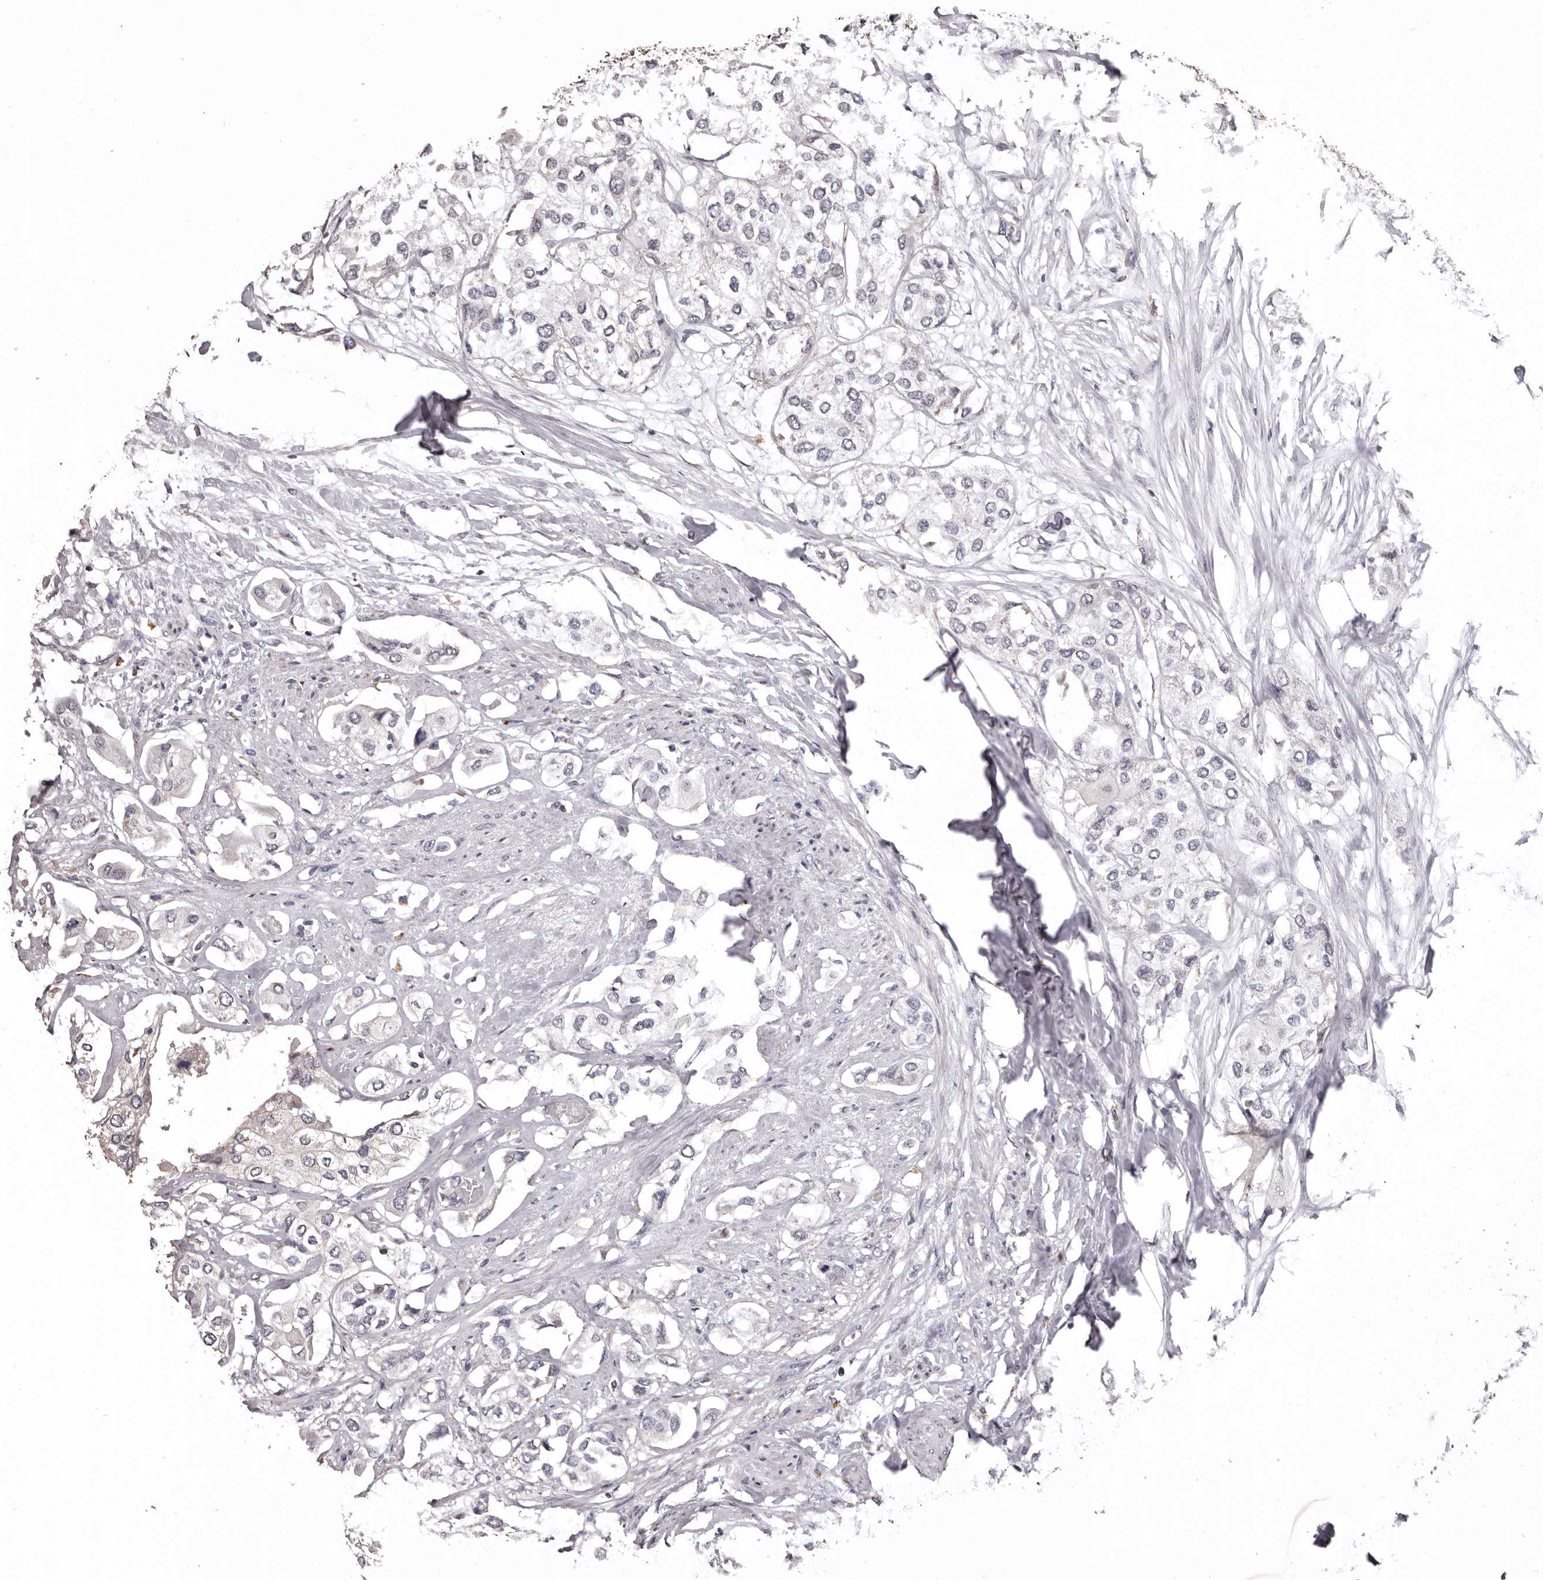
{"staining": {"intensity": "negative", "quantity": "none", "location": "none"}, "tissue": "urothelial cancer", "cell_type": "Tumor cells", "image_type": "cancer", "snomed": [{"axis": "morphology", "description": "Urothelial carcinoma, High grade"}, {"axis": "topography", "description": "Urinary bladder"}], "caption": "A high-resolution image shows immunohistochemistry (IHC) staining of urothelial carcinoma (high-grade), which demonstrates no significant staining in tumor cells.", "gene": "ETNK1", "patient": {"sex": "male", "age": 64}}